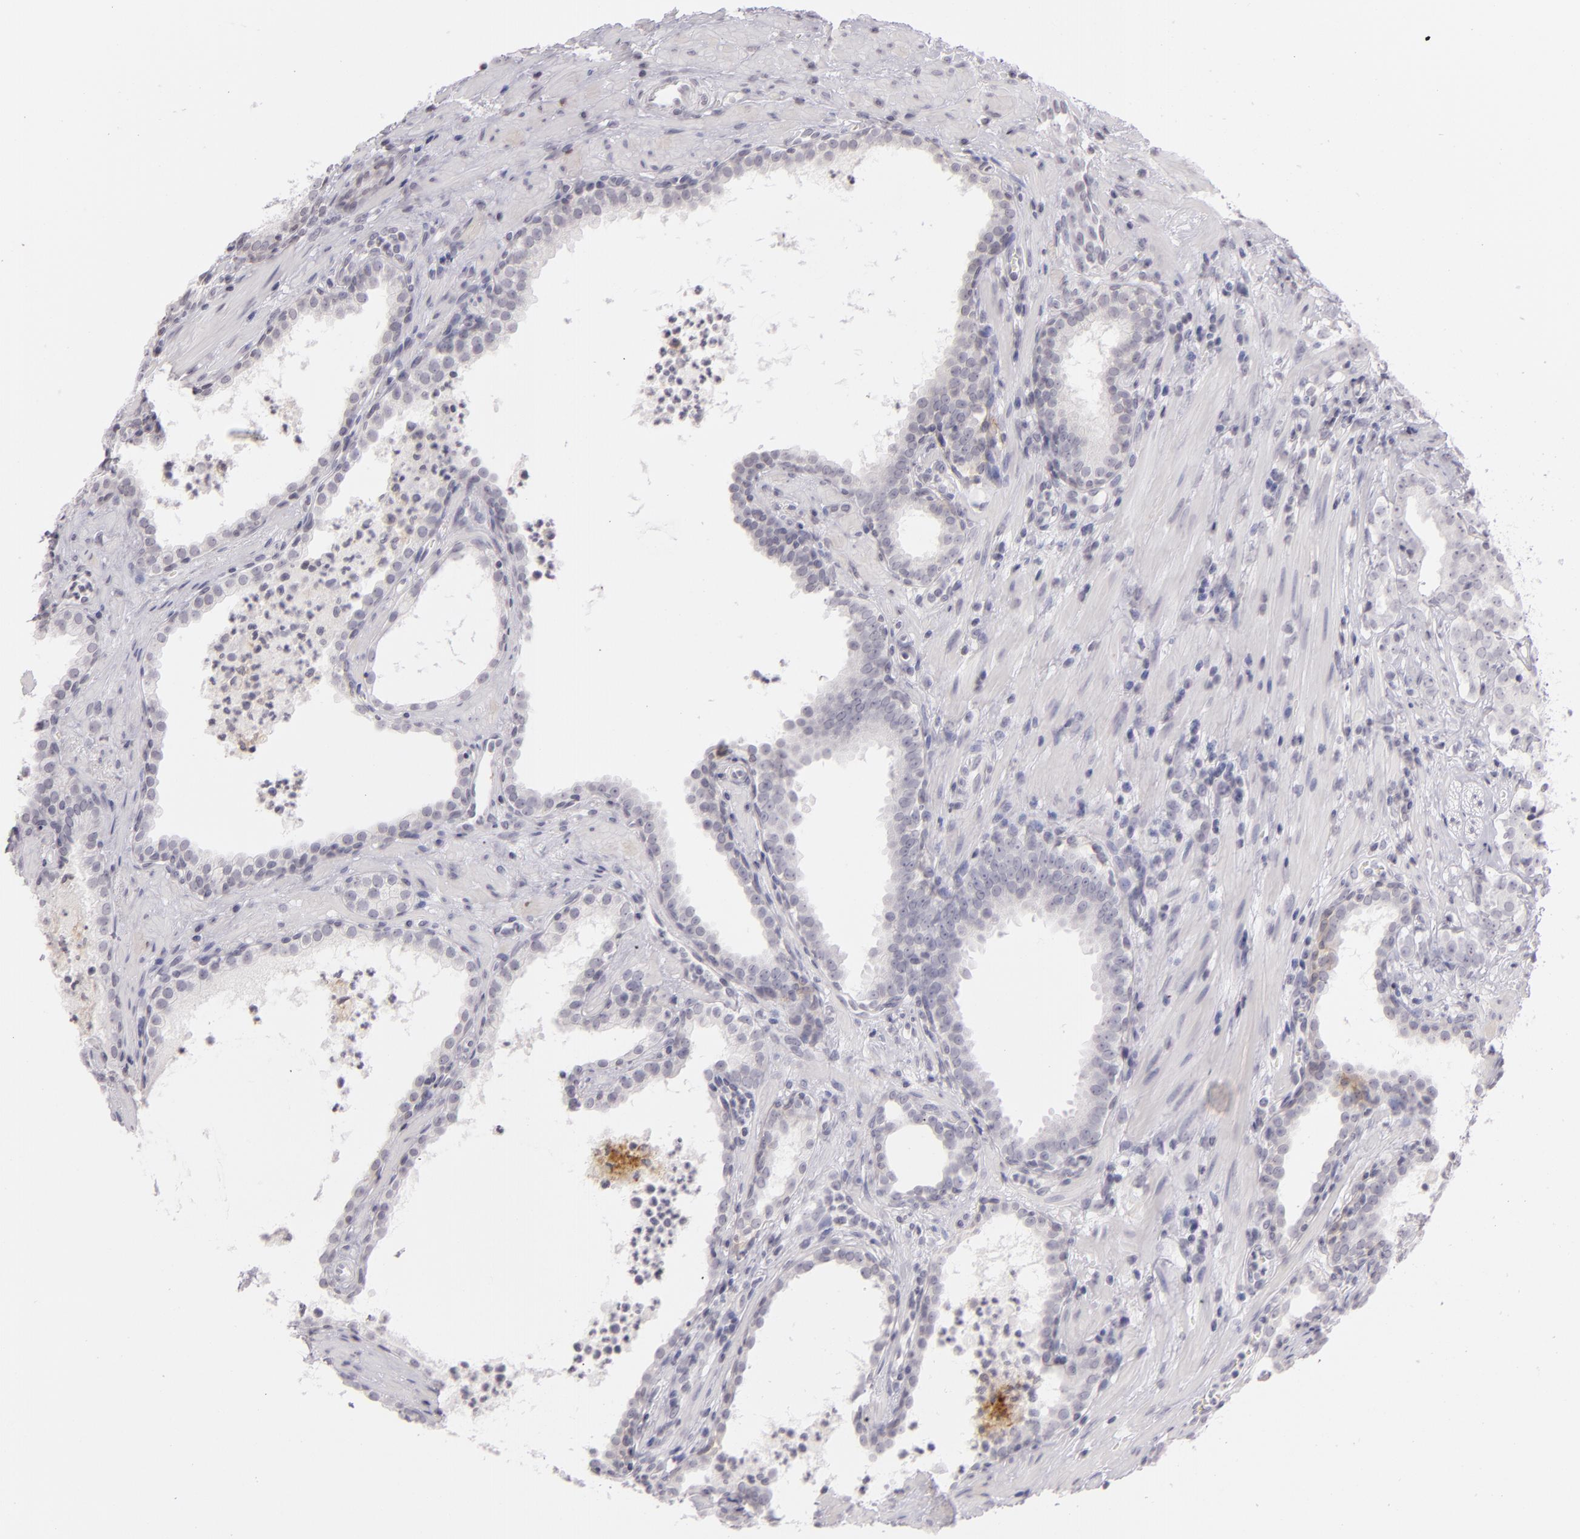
{"staining": {"intensity": "negative", "quantity": "none", "location": "none"}, "tissue": "prostate cancer", "cell_type": "Tumor cells", "image_type": "cancer", "snomed": [{"axis": "morphology", "description": "Adenocarcinoma, Low grade"}, {"axis": "topography", "description": "Prostate"}], "caption": "Immunohistochemical staining of low-grade adenocarcinoma (prostate) demonstrates no significant staining in tumor cells. Nuclei are stained in blue.", "gene": "CD40", "patient": {"sex": "male", "age": 59}}